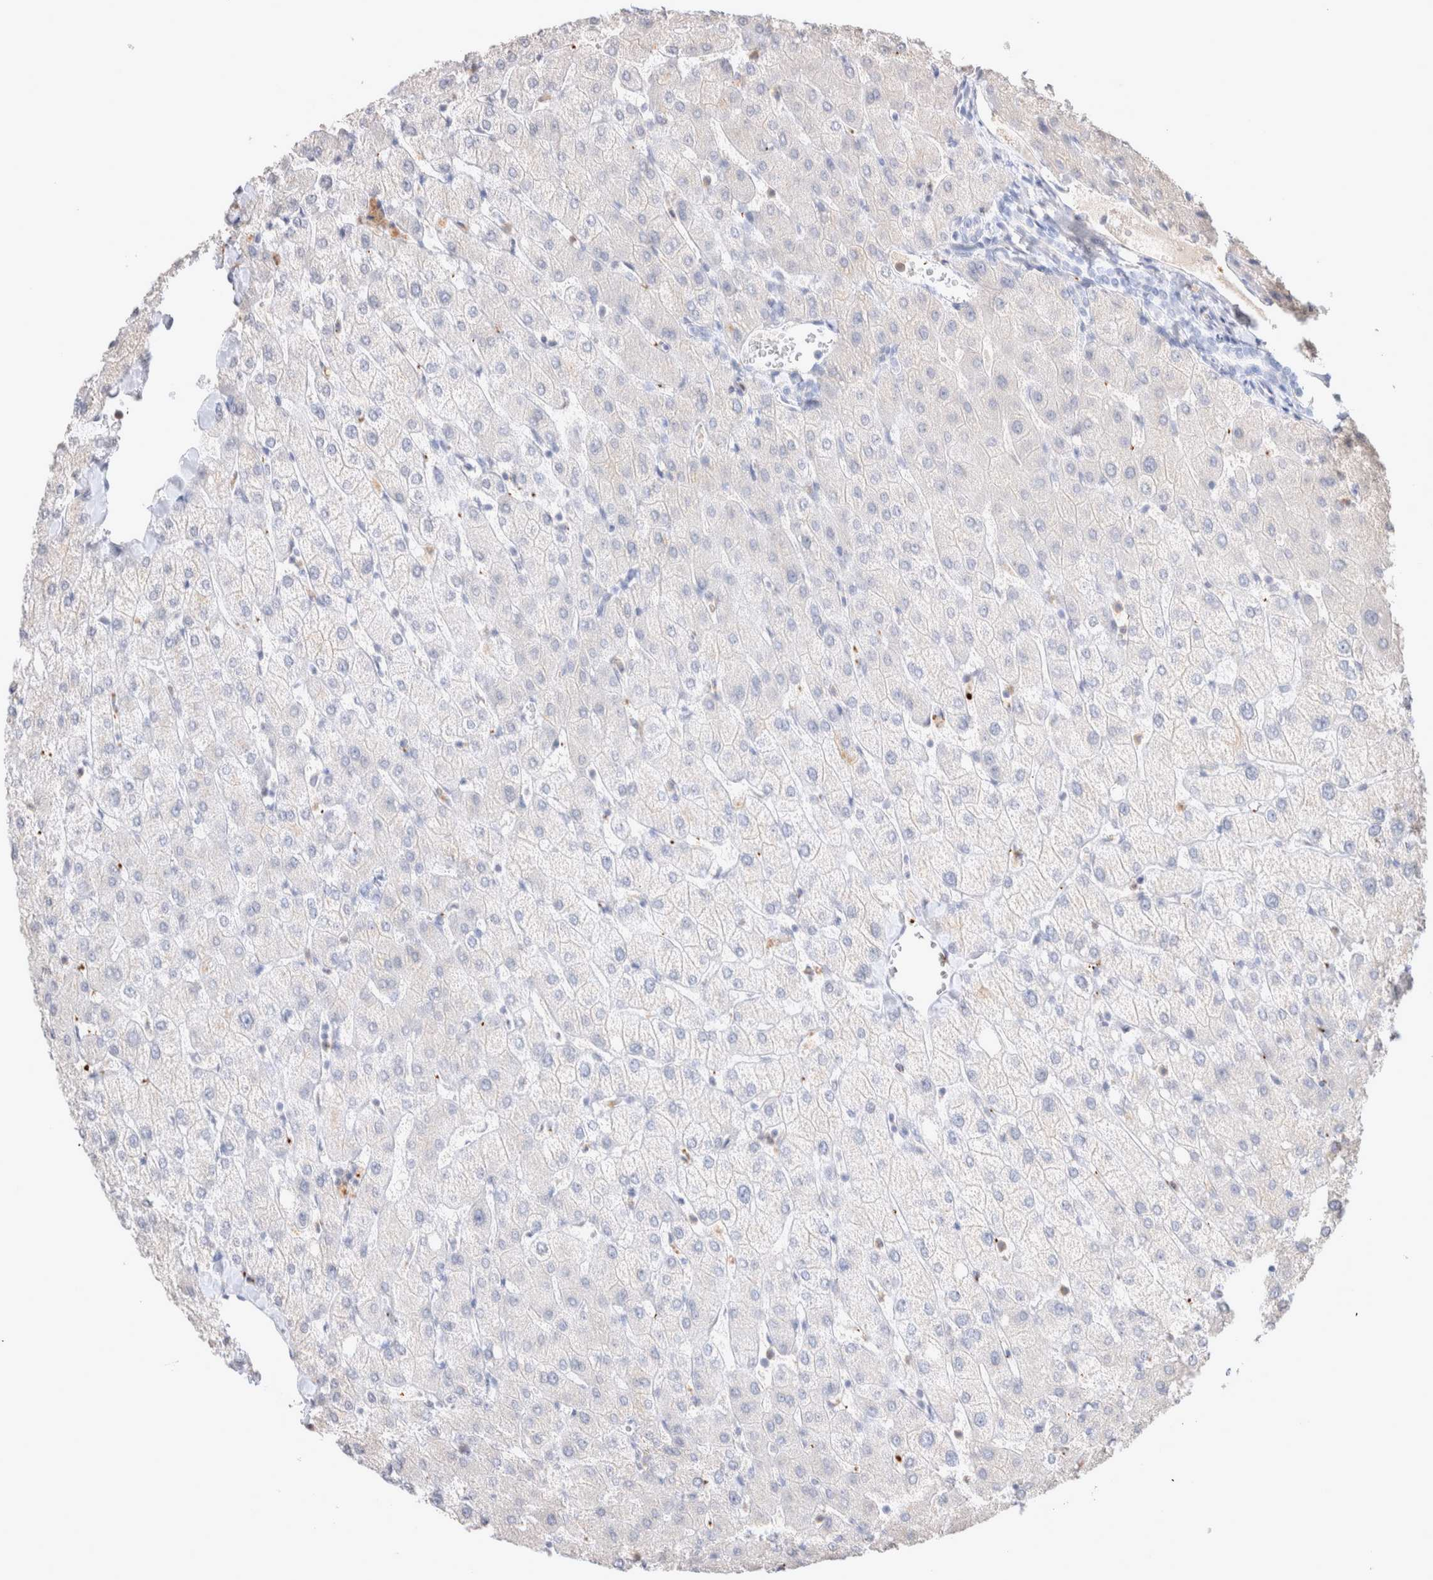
{"staining": {"intensity": "negative", "quantity": "none", "location": "none"}, "tissue": "liver", "cell_type": "Cholangiocytes", "image_type": "normal", "snomed": [{"axis": "morphology", "description": "Normal tissue, NOS"}, {"axis": "topography", "description": "Liver"}], "caption": "The IHC micrograph has no significant staining in cholangiocytes of liver. (Brightfield microscopy of DAB (3,3'-diaminobenzidine) immunohistochemistry (IHC) at high magnification).", "gene": "FFAR2", "patient": {"sex": "female", "age": 54}}